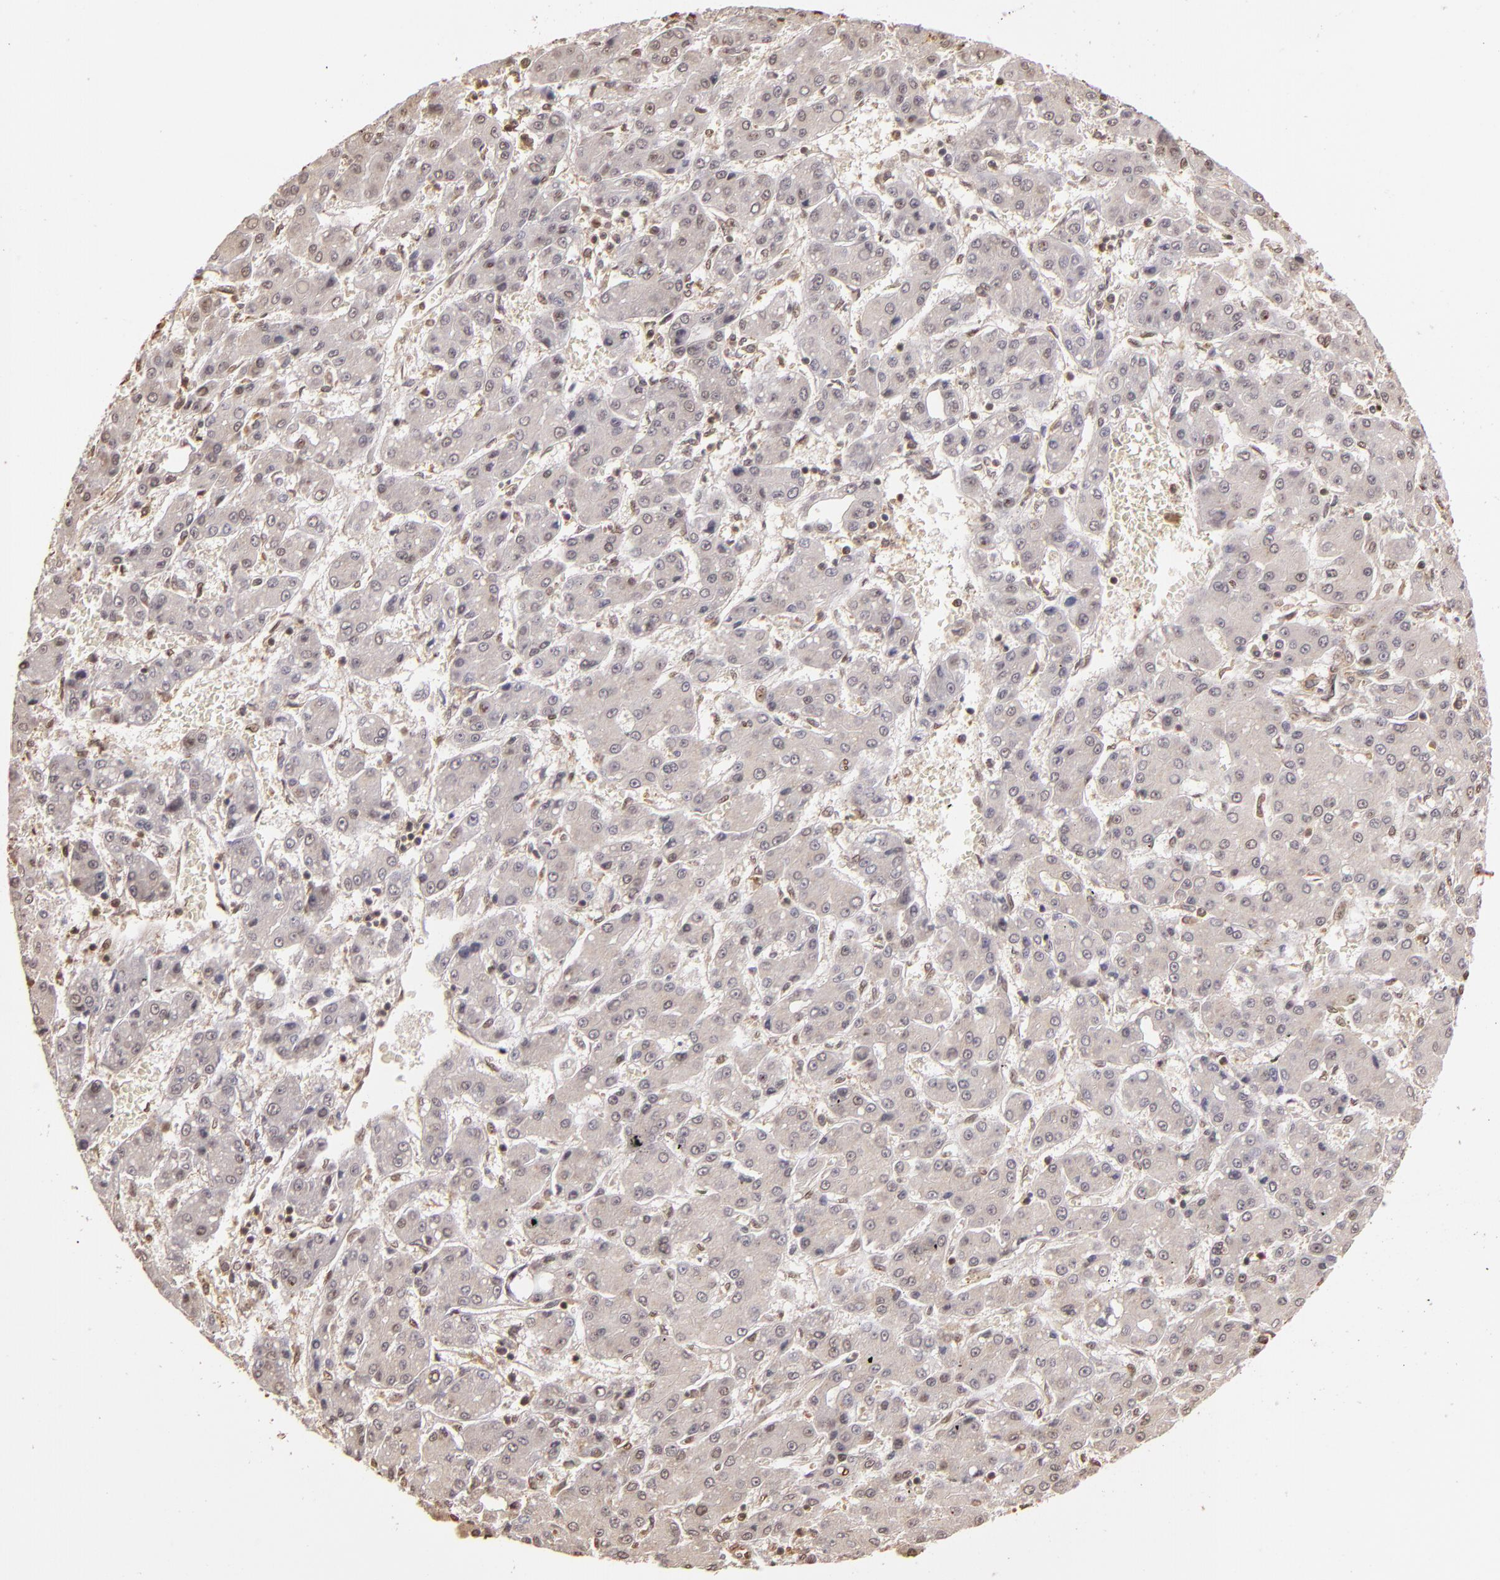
{"staining": {"intensity": "negative", "quantity": "none", "location": "none"}, "tissue": "liver cancer", "cell_type": "Tumor cells", "image_type": "cancer", "snomed": [{"axis": "morphology", "description": "Carcinoma, Hepatocellular, NOS"}, {"axis": "topography", "description": "Liver"}], "caption": "Immunohistochemistry (IHC) micrograph of neoplastic tissue: human liver cancer (hepatocellular carcinoma) stained with DAB (3,3'-diaminobenzidine) exhibits no significant protein staining in tumor cells. (Immunohistochemistry (IHC), brightfield microscopy, high magnification).", "gene": "ARPC2", "patient": {"sex": "male", "age": 69}}